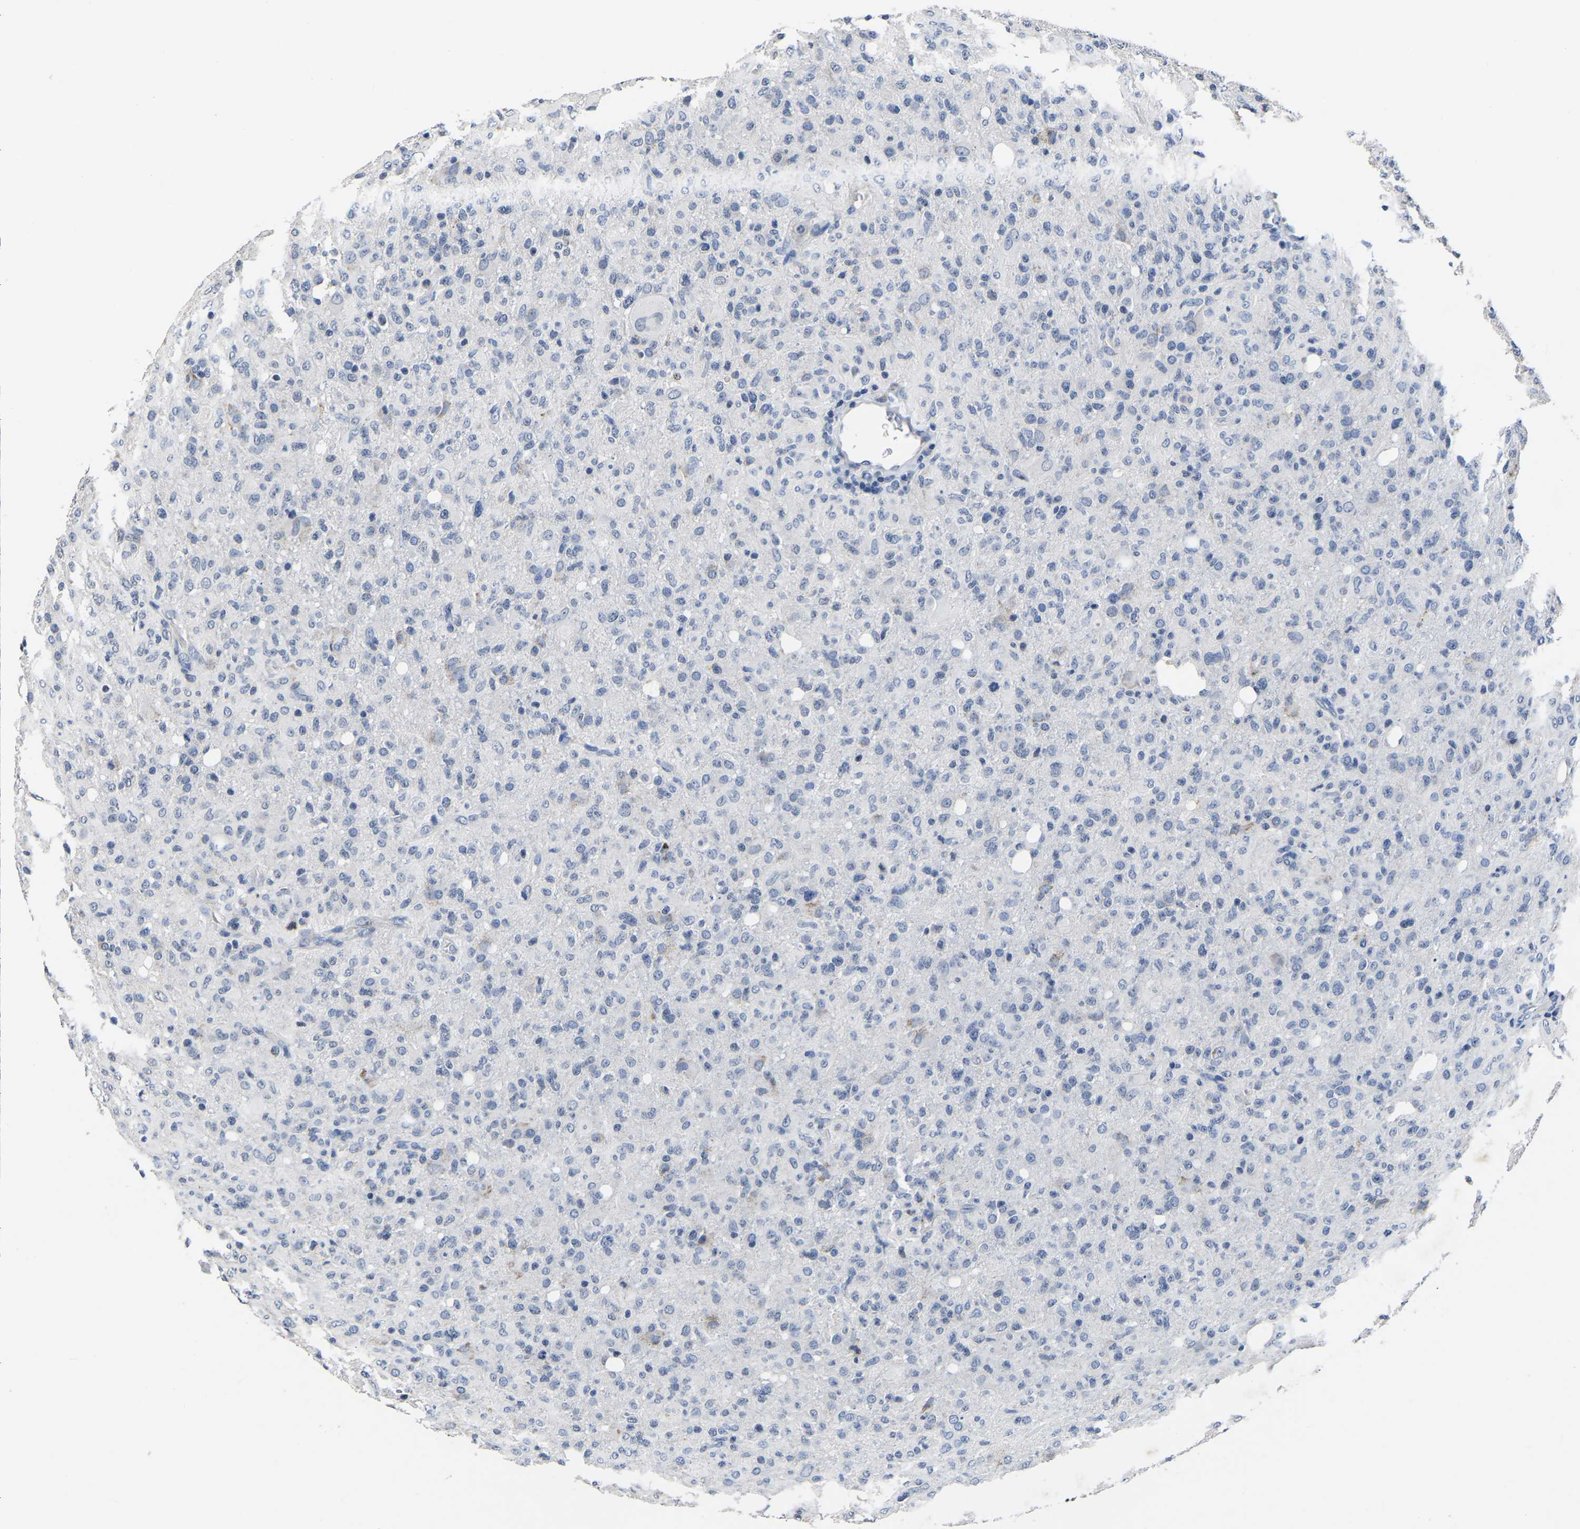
{"staining": {"intensity": "negative", "quantity": "none", "location": "none"}, "tissue": "glioma", "cell_type": "Tumor cells", "image_type": "cancer", "snomed": [{"axis": "morphology", "description": "Glioma, malignant, High grade"}, {"axis": "topography", "description": "Brain"}], "caption": "DAB (3,3'-diaminobenzidine) immunohistochemical staining of malignant glioma (high-grade) exhibits no significant positivity in tumor cells.", "gene": "FGD5", "patient": {"sex": "female", "age": 57}}